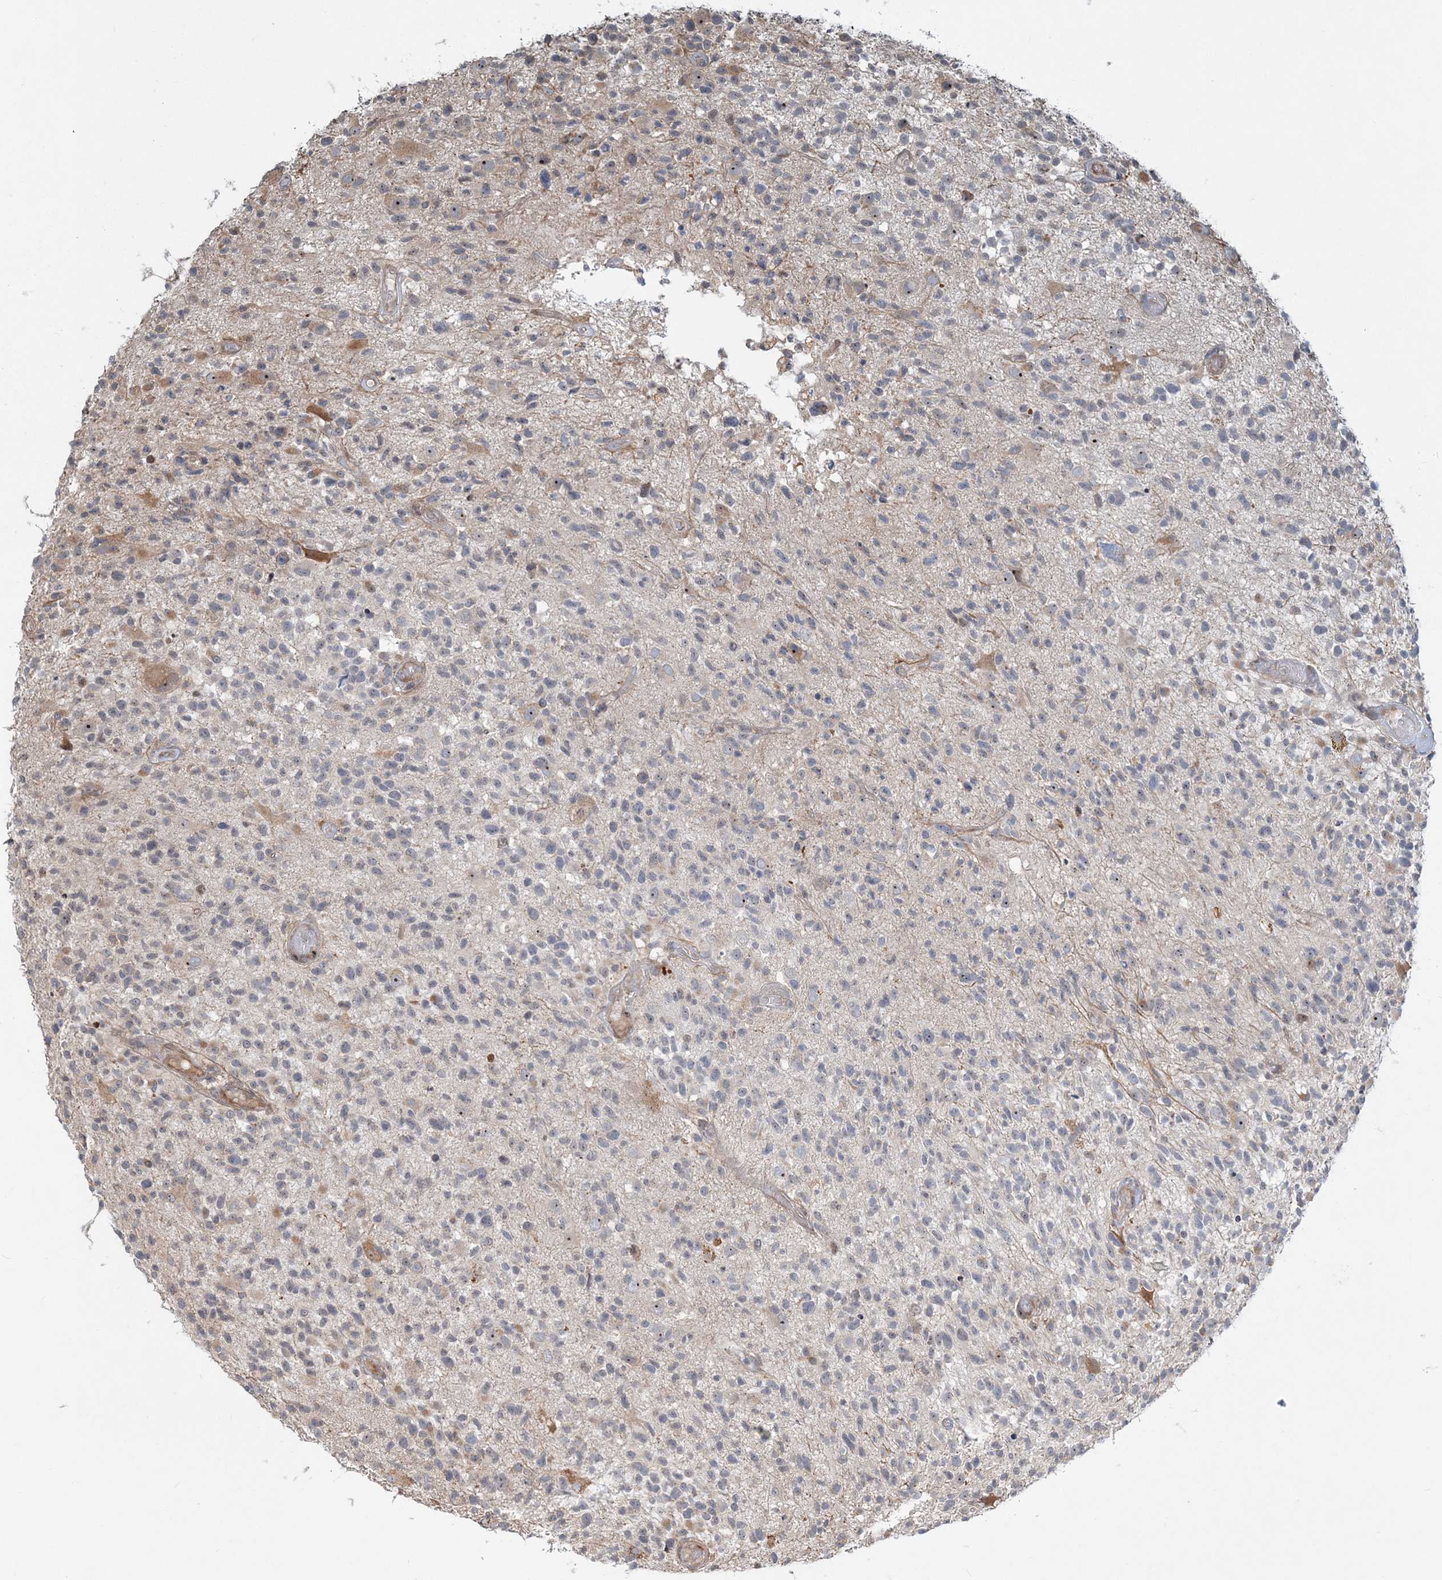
{"staining": {"intensity": "negative", "quantity": "none", "location": "none"}, "tissue": "glioma", "cell_type": "Tumor cells", "image_type": "cancer", "snomed": [{"axis": "morphology", "description": "Glioma, malignant, High grade"}, {"axis": "morphology", "description": "Glioblastoma, NOS"}, {"axis": "topography", "description": "Brain"}], "caption": "Tumor cells show no significant positivity in glioblastoma.", "gene": "CXXC5", "patient": {"sex": "male", "age": 60}}